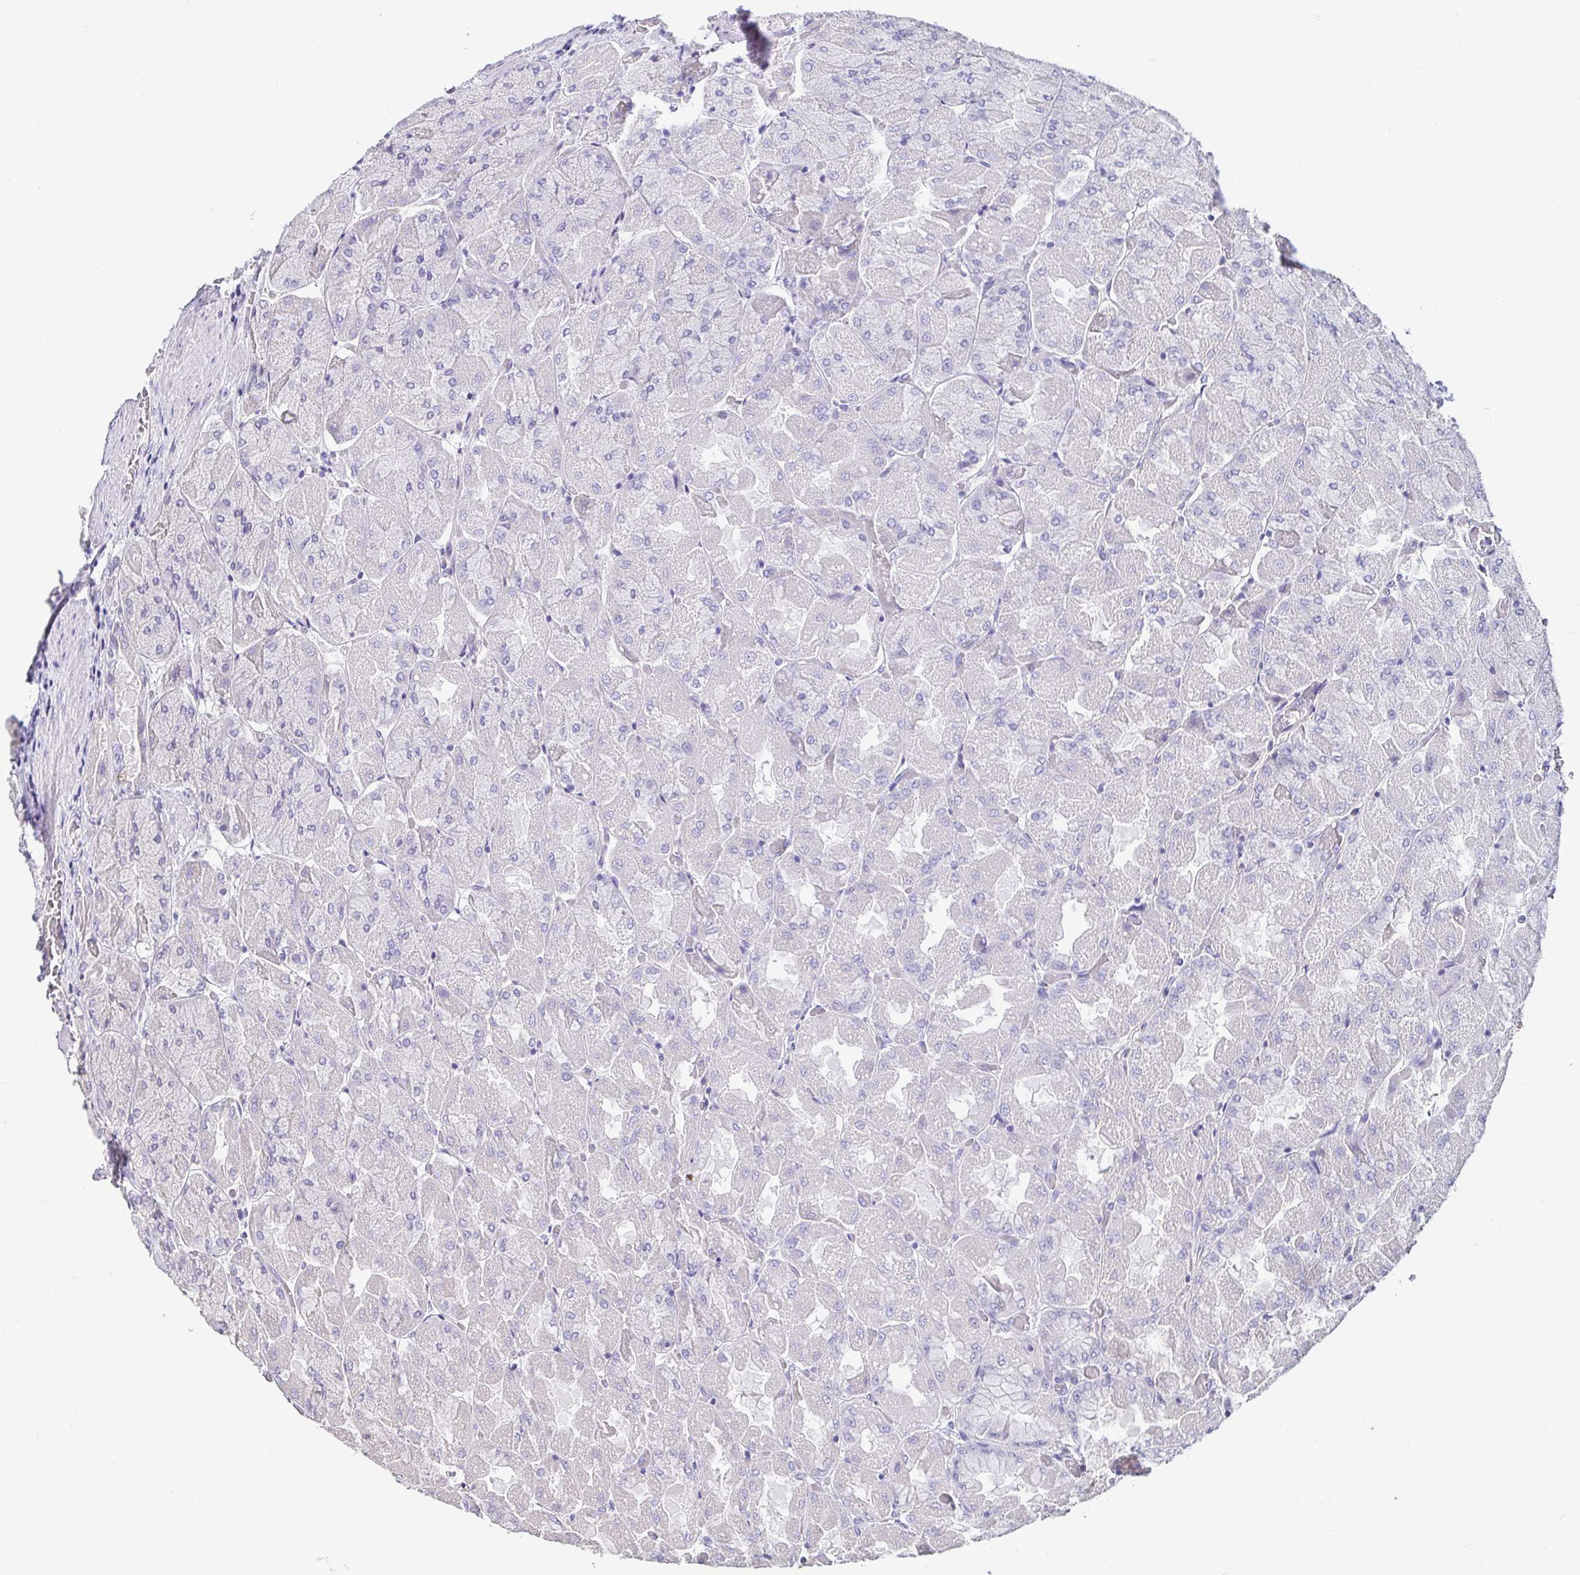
{"staining": {"intensity": "negative", "quantity": "none", "location": "none"}, "tissue": "stomach", "cell_type": "Glandular cells", "image_type": "normal", "snomed": [{"axis": "morphology", "description": "Normal tissue, NOS"}, {"axis": "topography", "description": "Stomach"}], "caption": "Immunohistochemistry (IHC) photomicrograph of normal stomach: human stomach stained with DAB (3,3'-diaminobenzidine) demonstrates no significant protein expression in glandular cells. (DAB (3,3'-diaminobenzidine) IHC visualized using brightfield microscopy, high magnification).", "gene": "ANLN", "patient": {"sex": "female", "age": 61}}